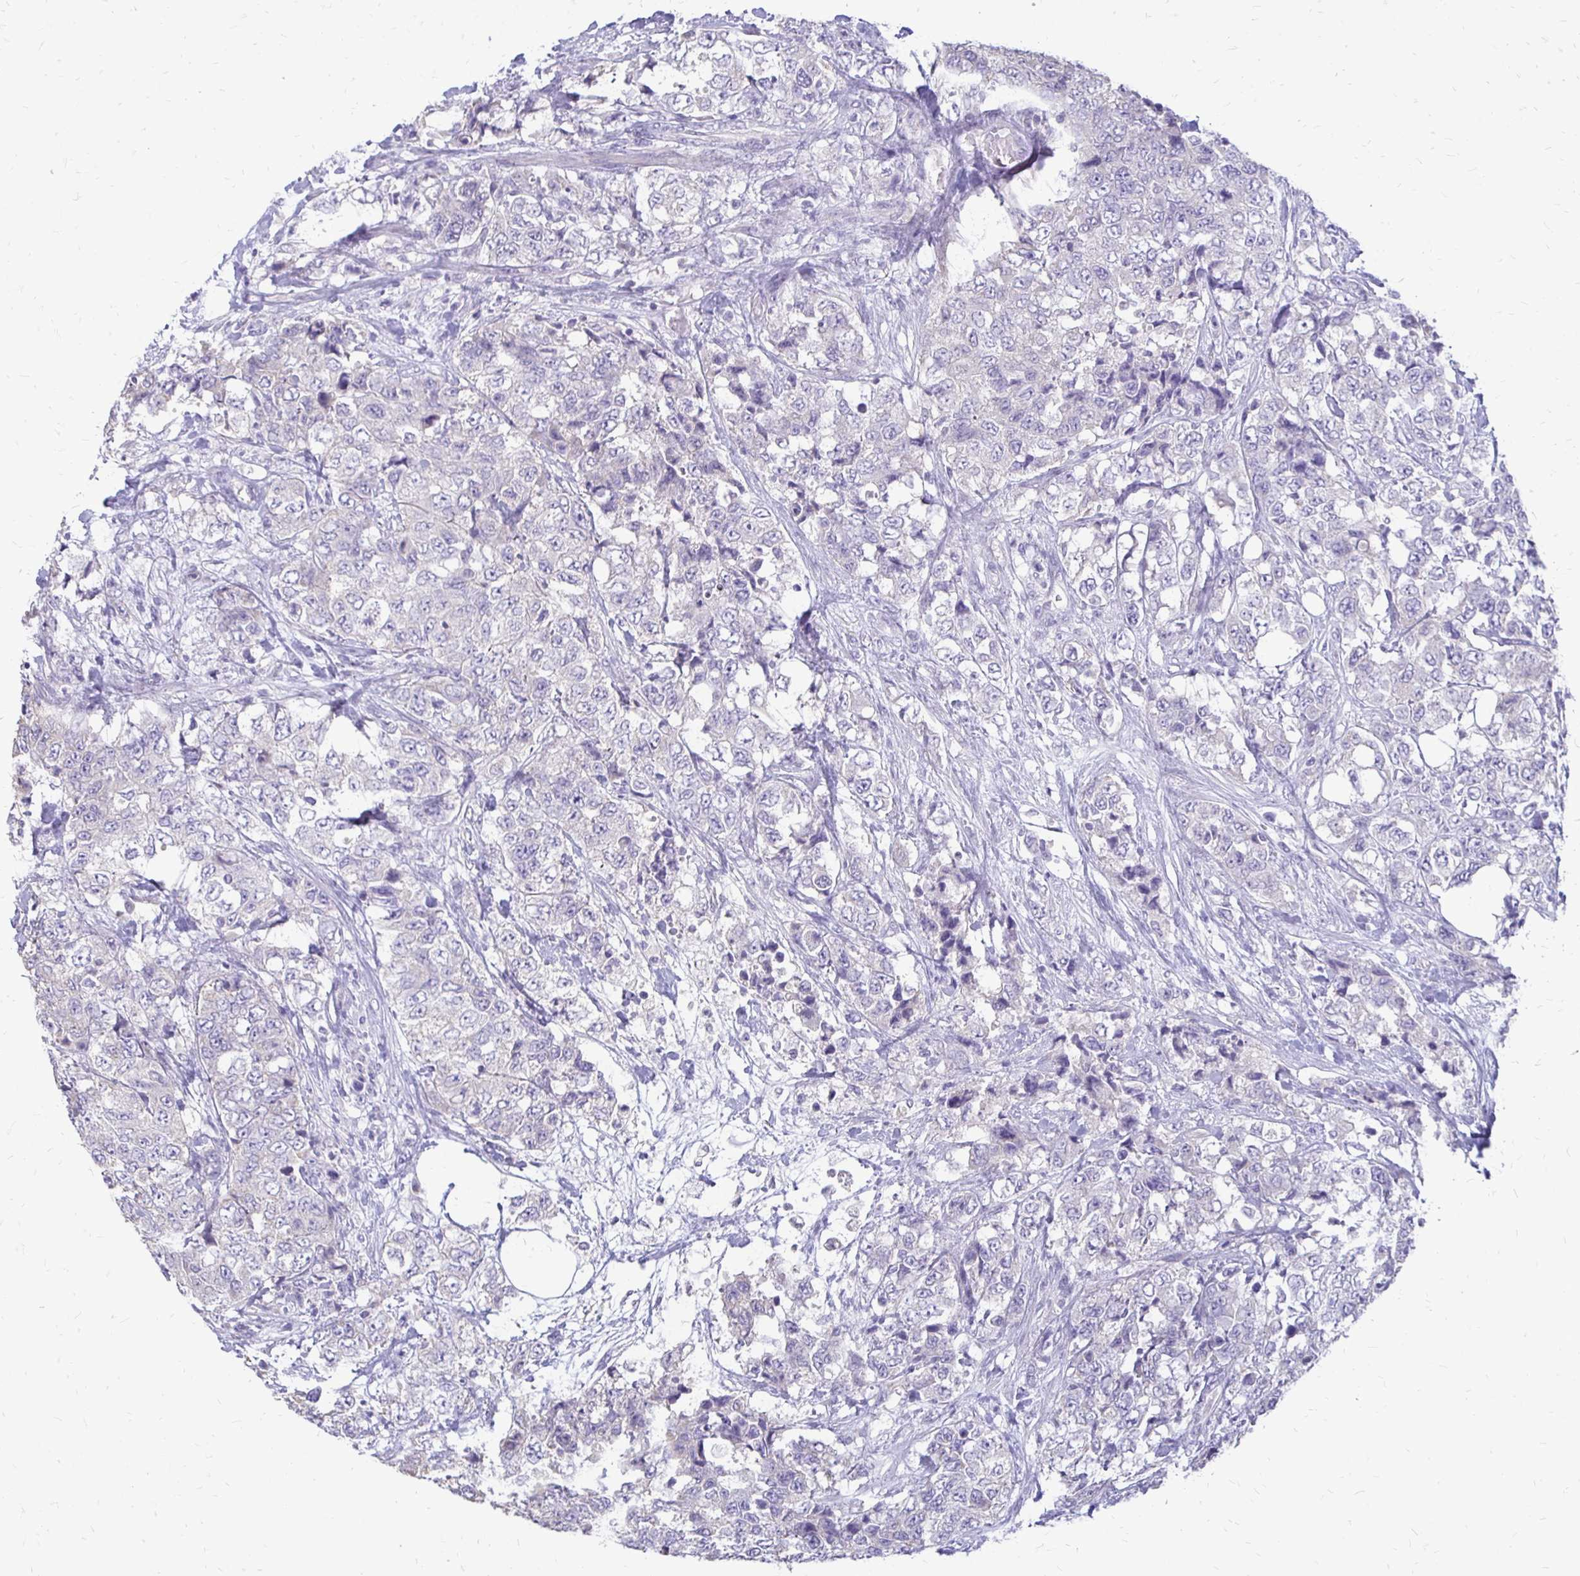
{"staining": {"intensity": "negative", "quantity": "none", "location": "none"}, "tissue": "urothelial cancer", "cell_type": "Tumor cells", "image_type": "cancer", "snomed": [{"axis": "morphology", "description": "Urothelial carcinoma, High grade"}, {"axis": "topography", "description": "Urinary bladder"}], "caption": "A high-resolution image shows IHC staining of urothelial cancer, which shows no significant staining in tumor cells.", "gene": "ALPG", "patient": {"sex": "female", "age": 78}}